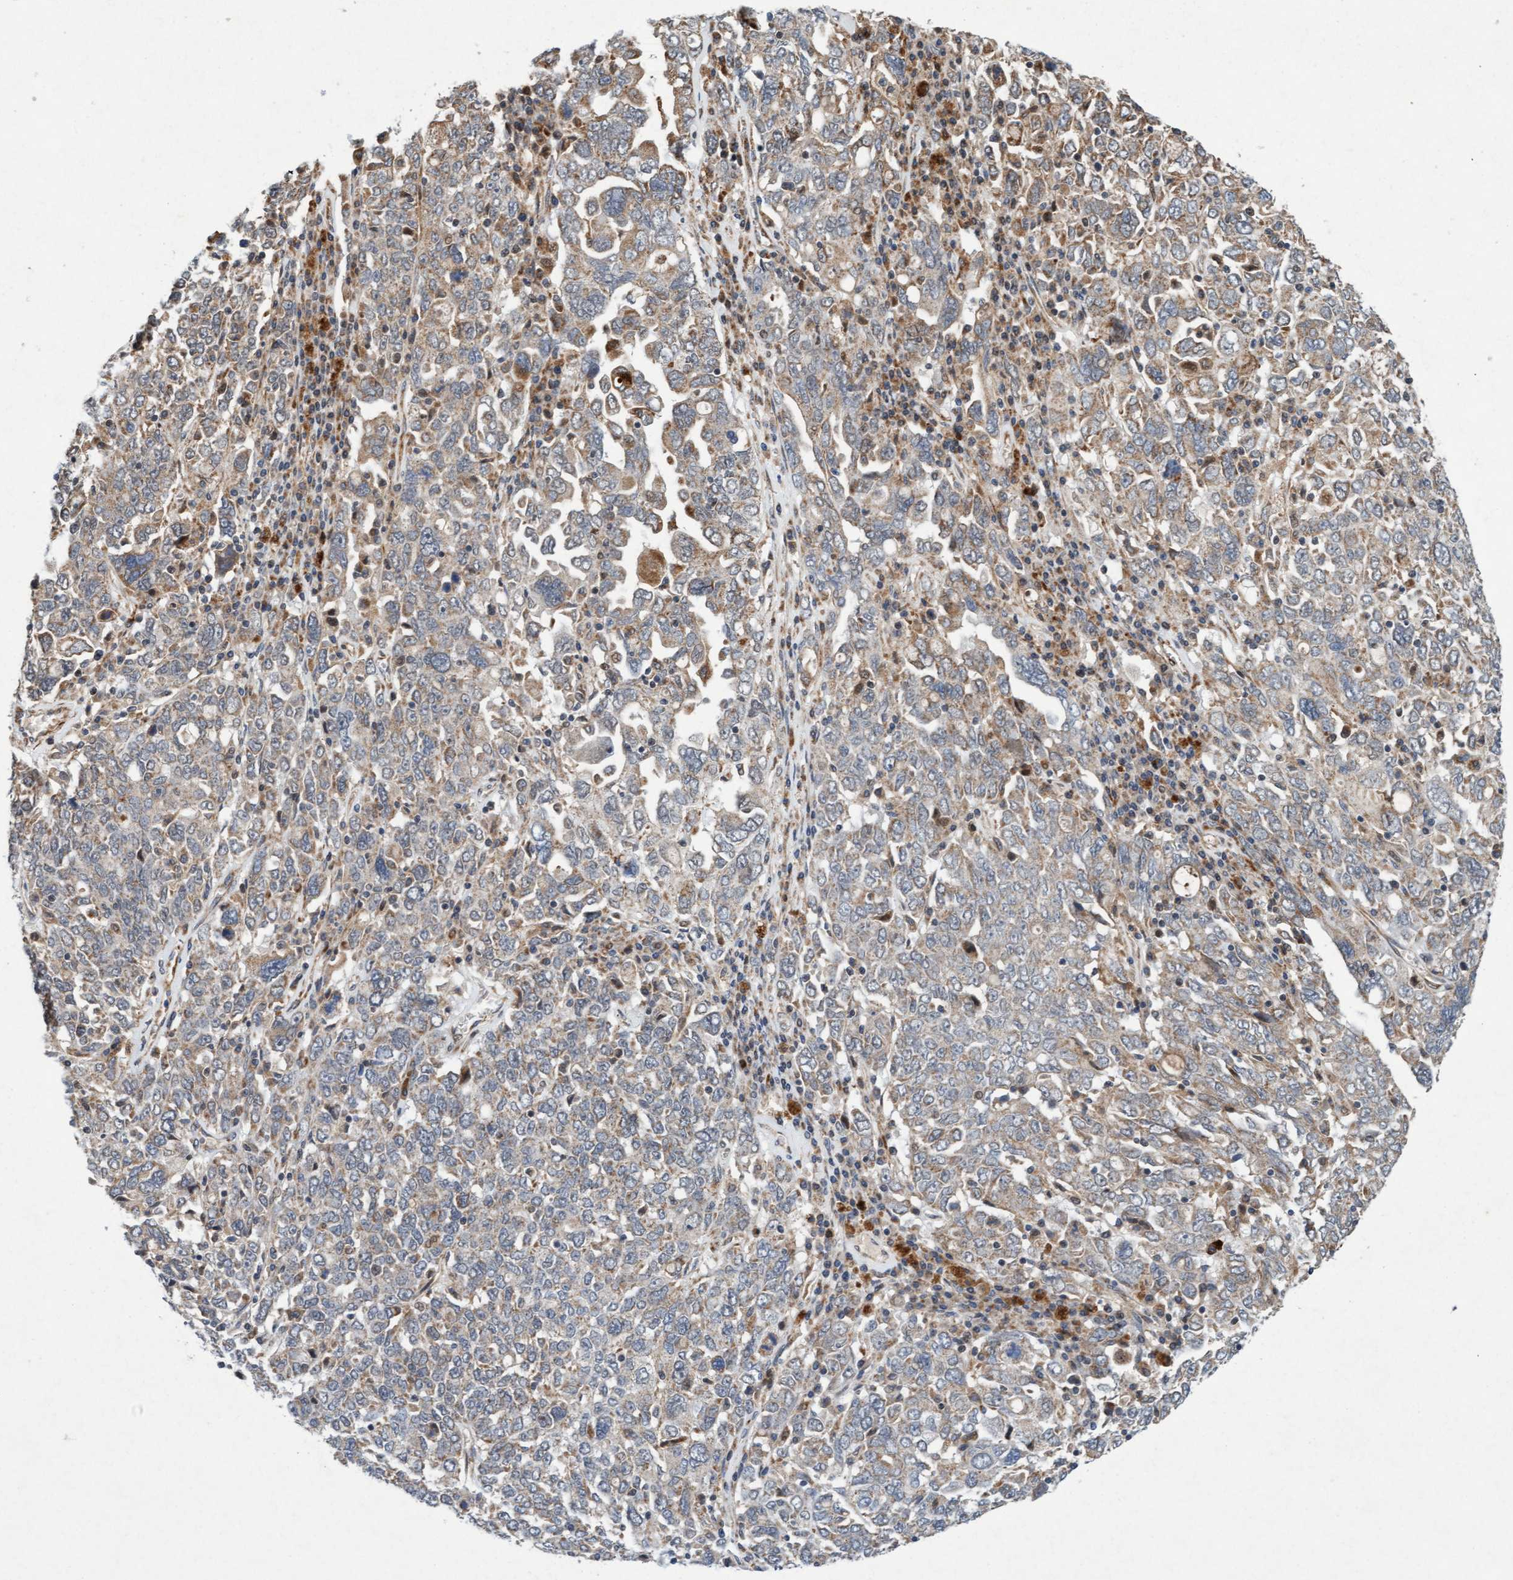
{"staining": {"intensity": "weak", "quantity": "25%-75%", "location": "cytoplasmic/membranous"}, "tissue": "ovarian cancer", "cell_type": "Tumor cells", "image_type": "cancer", "snomed": [{"axis": "morphology", "description": "Carcinoma, endometroid"}, {"axis": "topography", "description": "Ovary"}], "caption": "Brown immunohistochemical staining in human ovarian cancer (endometroid carcinoma) demonstrates weak cytoplasmic/membranous staining in approximately 25%-75% of tumor cells.", "gene": "TMEM70", "patient": {"sex": "female", "age": 62}}